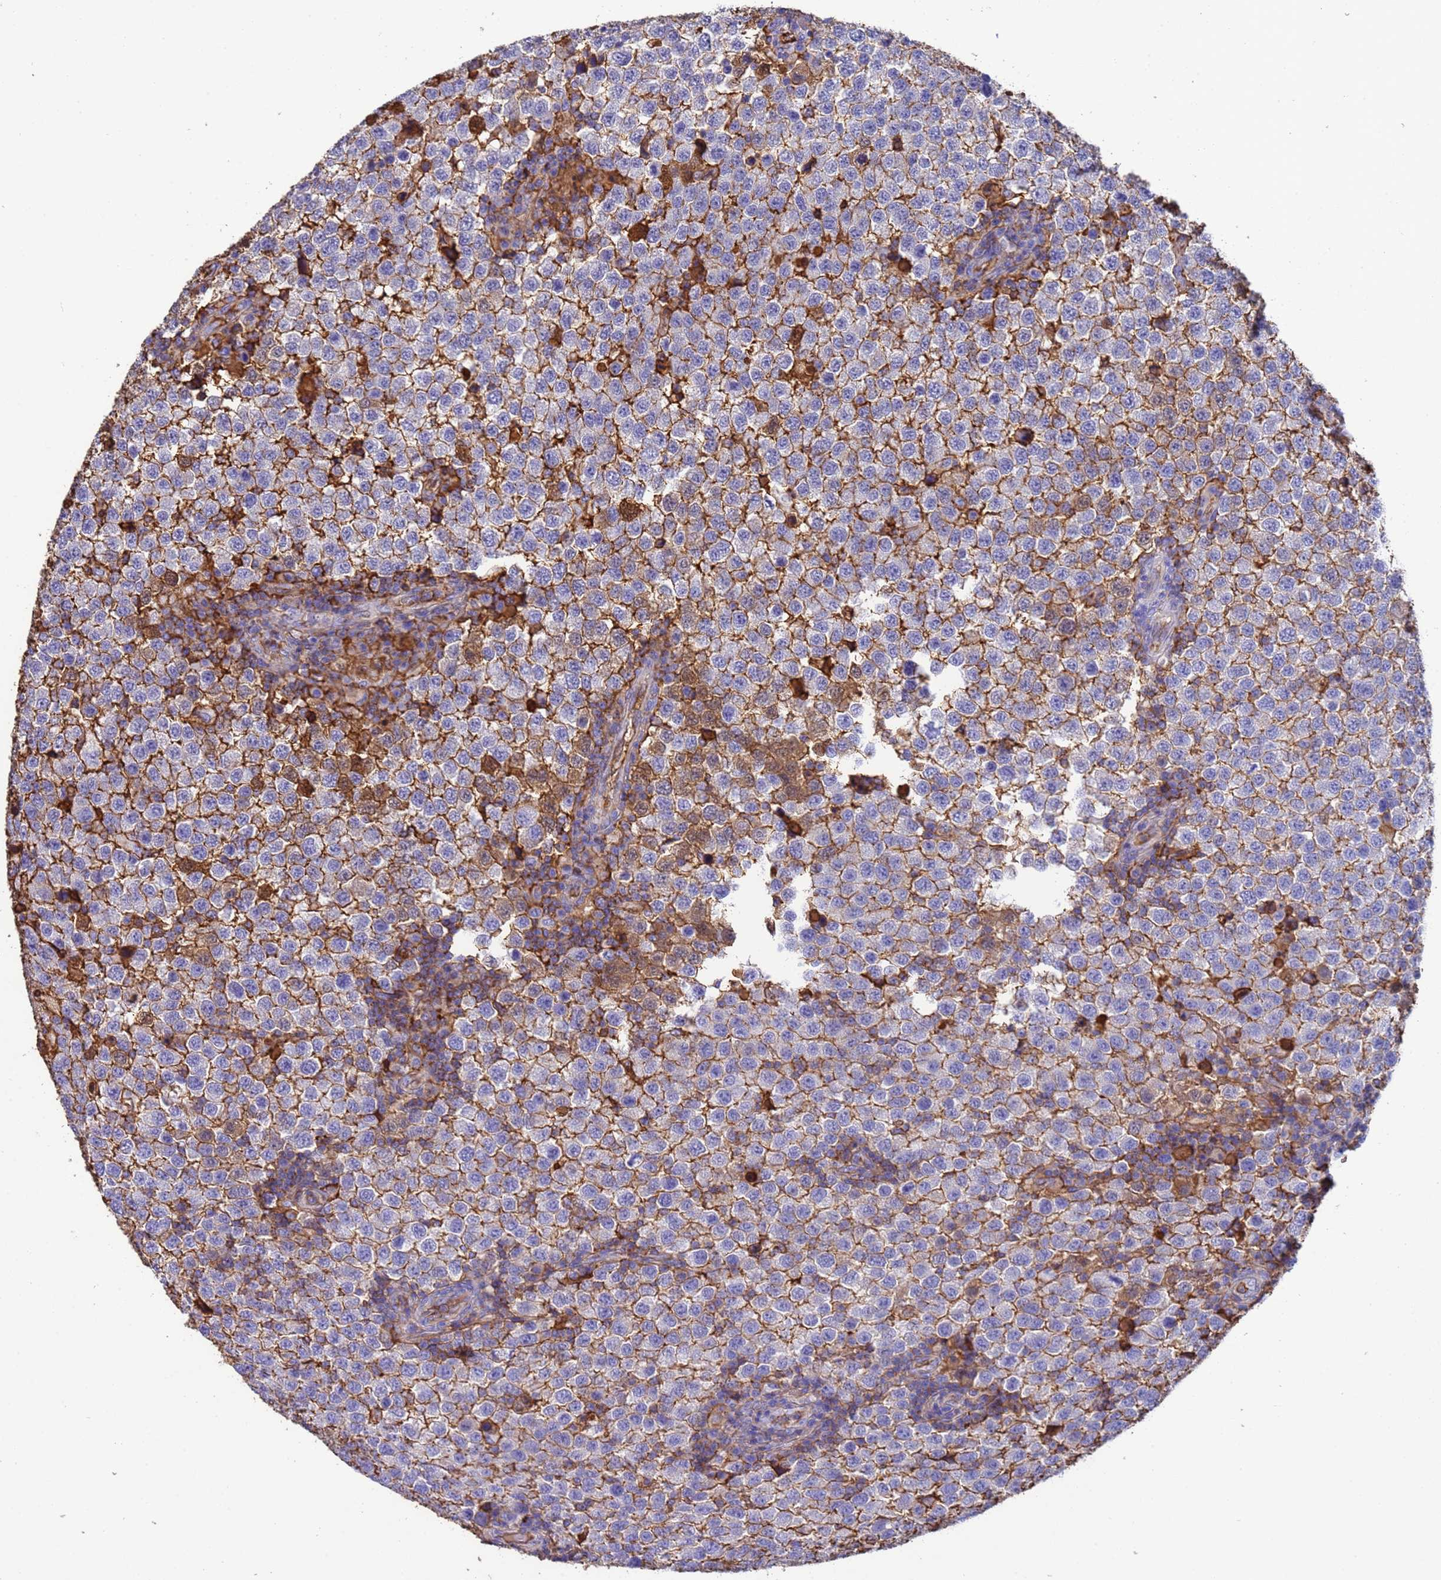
{"staining": {"intensity": "moderate", "quantity": ">75%", "location": "cytoplasmic/membranous"}, "tissue": "testis cancer", "cell_type": "Tumor cells", "image_type": "cancer", "snomed": [{"axis": "morphology", "description": "Seminoma, NOS"}, {"axis": "topography", "description": "Testis"}], "caption": "A high-resolution image shows immunohistochemistry staining of seminoma (testis), which exhibits moderate cytoplasmic/membranous staining in about >75% of tumor cells.", "gene": "H1-7", "patient": {"sex": "male", "age": 34}}